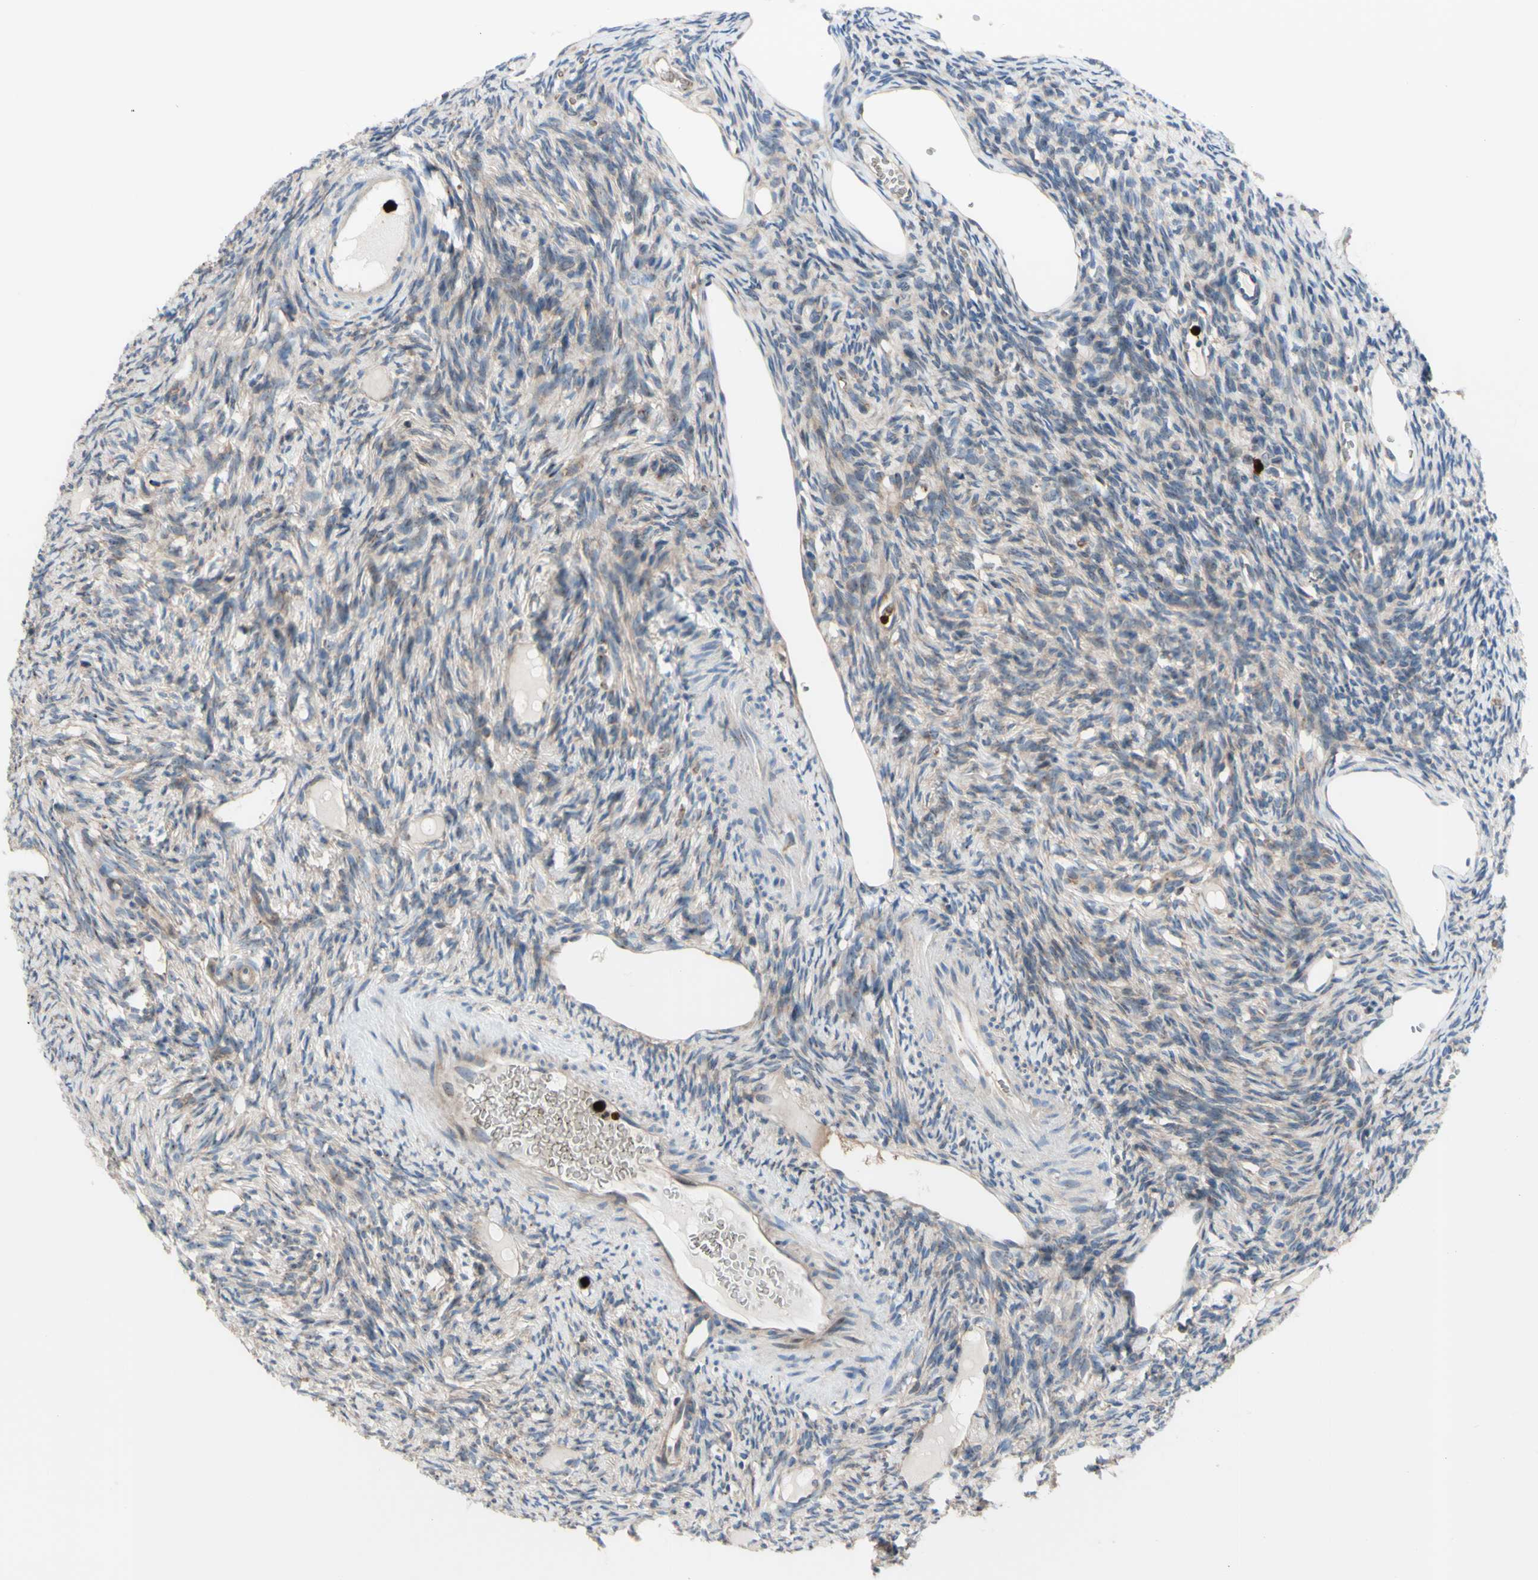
{"staining": {"intensity": "weak", "quantity": "25%-75%", "location": "cytoplasmic/membranous"}, "tissue": "ovary", "cell_type": "Ovarian stroma cells", "image_type": "normal", "snomed": [{"axis": "morphology", "description": "Normal tissue, NOS"}, {"axis": "topography", "description": "Ovary"}], "caption": "Human ovary stained for a protein (brown) demonstrates weak cytoplasmic/membranous positive staining in approximately 25%-75% of ovarian stroma cells.", "gene": "USP9X", "patient": {"sex": "female", "age": 33}}